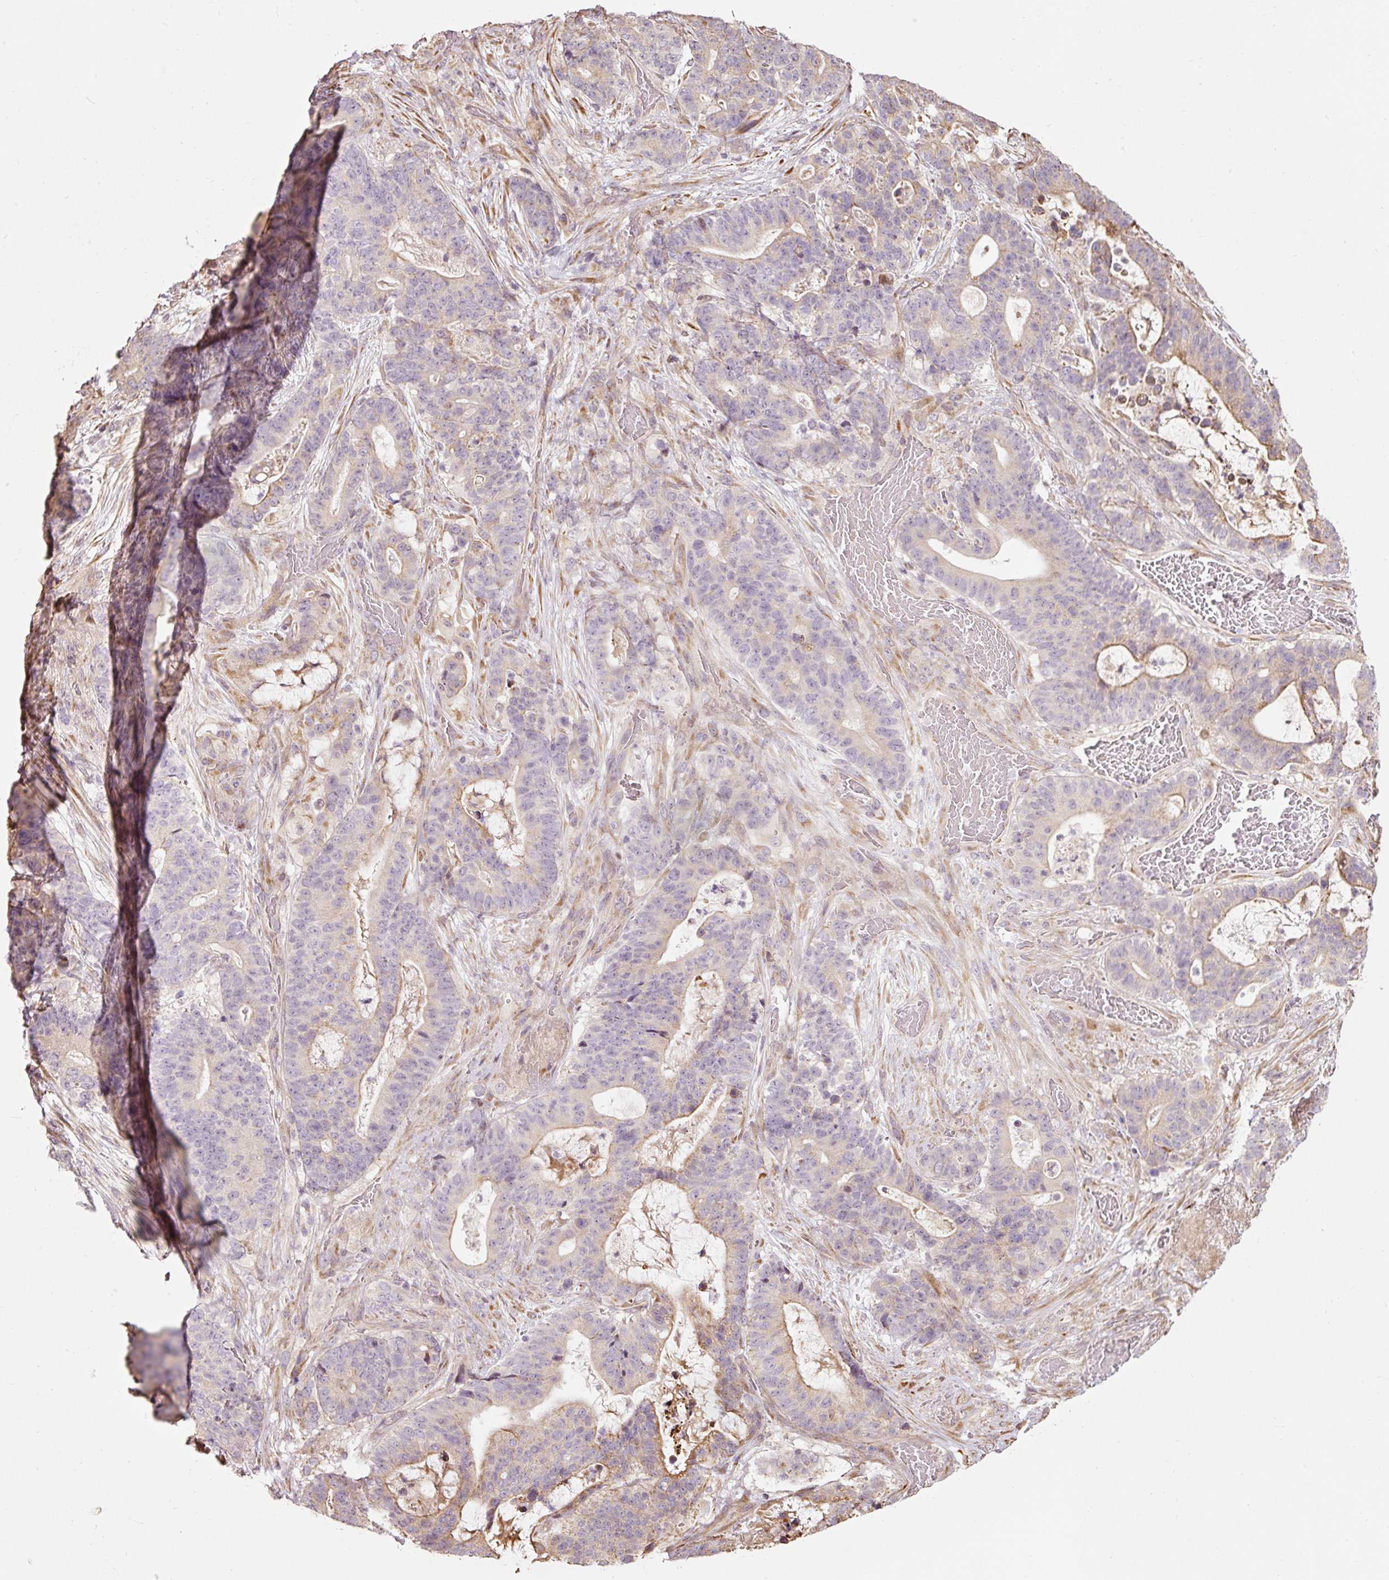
{"staining": {"intensity": "weak", "quantity": "<25%", "location": "cytoplasmic/membranous"}, "tissue": "stomach cancer", "cell_type": "Tumor cells", "image_type": "cancer", "snomed": [{"axis": "morphology", "description": "Normal tissue, NOS"}, {"axis": "morphology", "description": "Adenocarcinoma, NOS"}, {"axis": "topography", "description": "Stomach"}], "caption": "Adenocarcinoma (stomach) stained for a protein using immunohistochemistry displays no expression tumor cells.", "gene": "ETF1", "patient": {"sex": "female", "age": 64}}